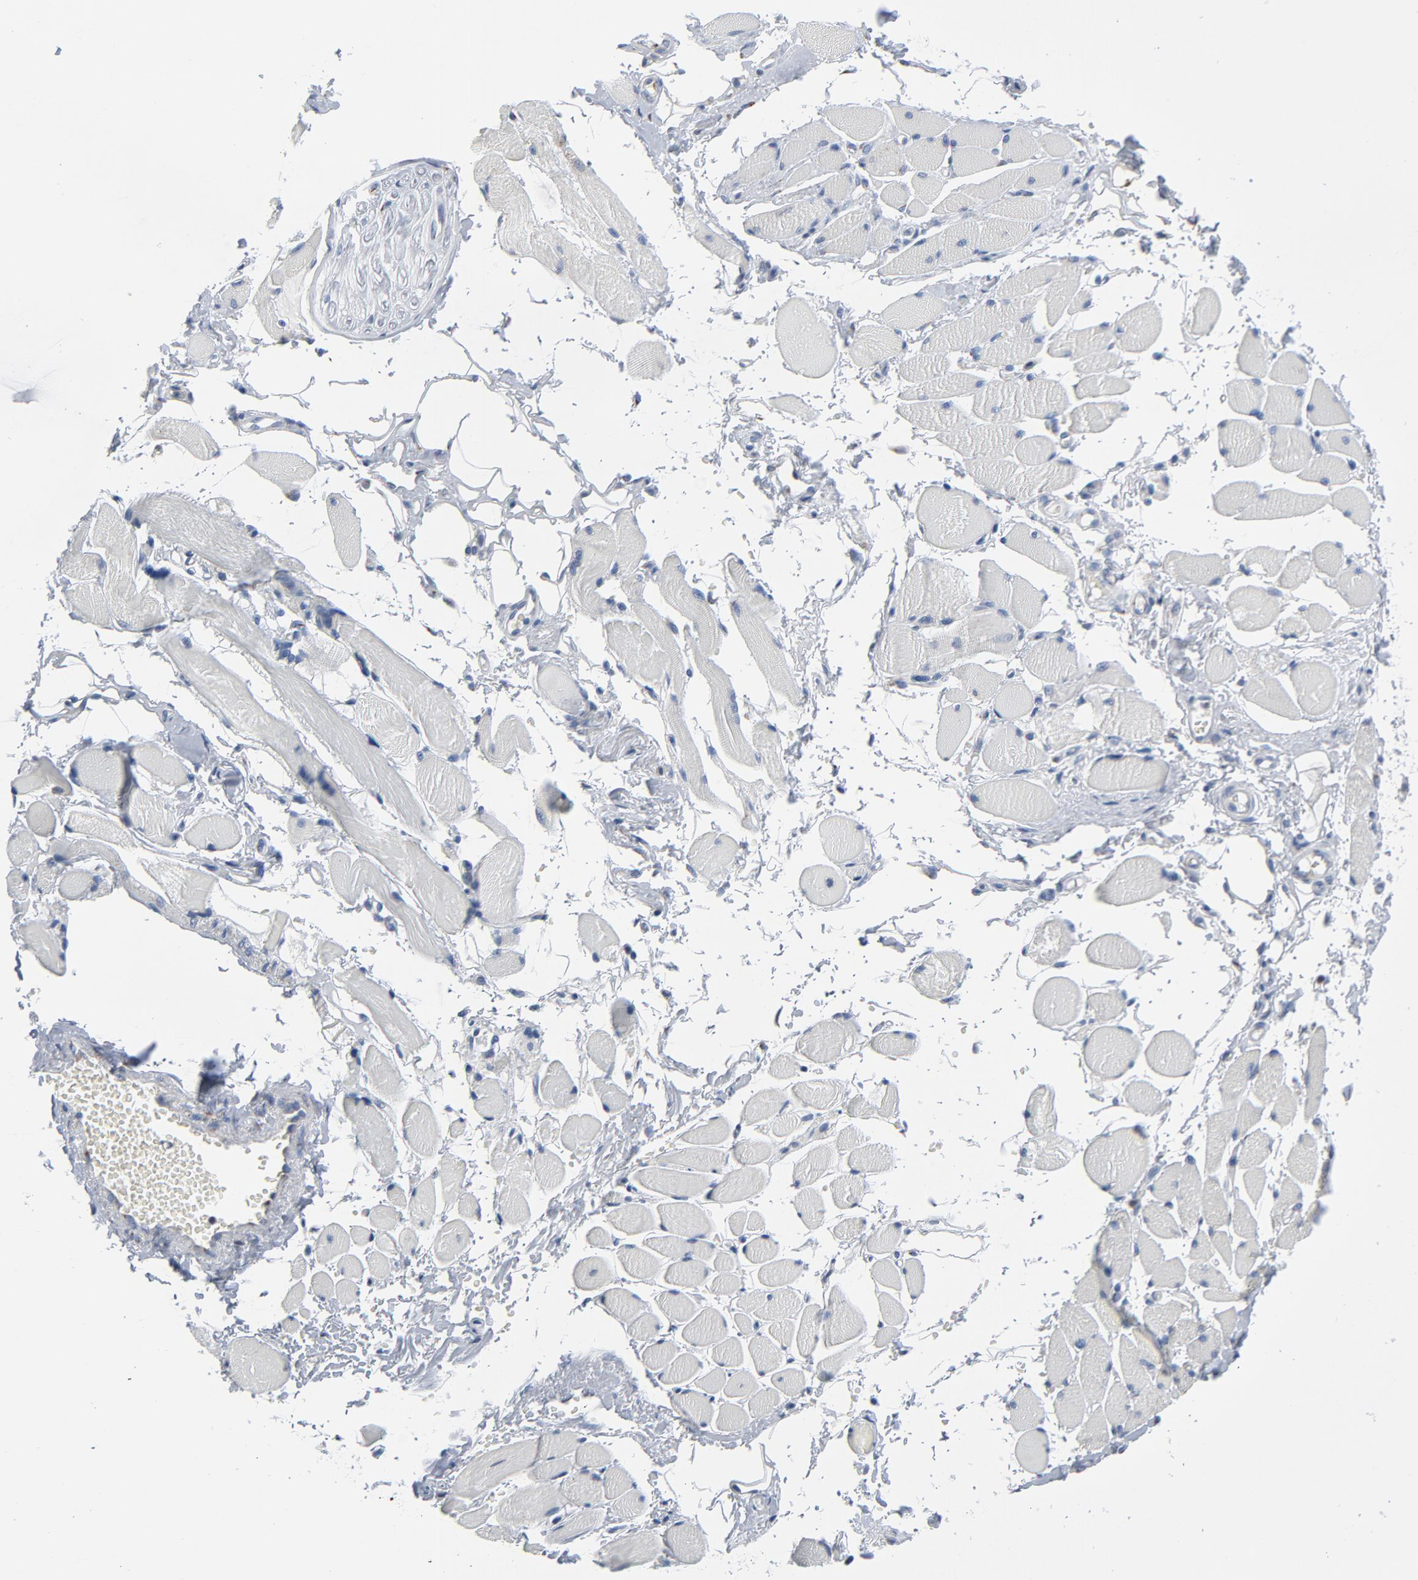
{"staining": {"intensity": "negative", "quantity": "none", "location": "none"}, "tissue": "adipose tissue", "cell_type": "Adipocytes", "image_type": "normal", "snomed": [{"axis": "morphology", "description": "Normal tissue, NOS"}, {"axis": "morphology", "description": "Squamous cell carcinoma, NOS"}, {"axis": "topography", "description": "Skeletal muscle"}, {"axis": "topography", "description": "Soft tissue"}, {"axis": "topography", "description": "Oral tissue"}], "caption": "DAB (3,3'-diaminobenzidine) immunohistochemical staining of benign human adipose tissue exhibits no significant positivity in adipocytes.", "gene": "YIPF6", "patient": {"sex": "male", "age": 54}}